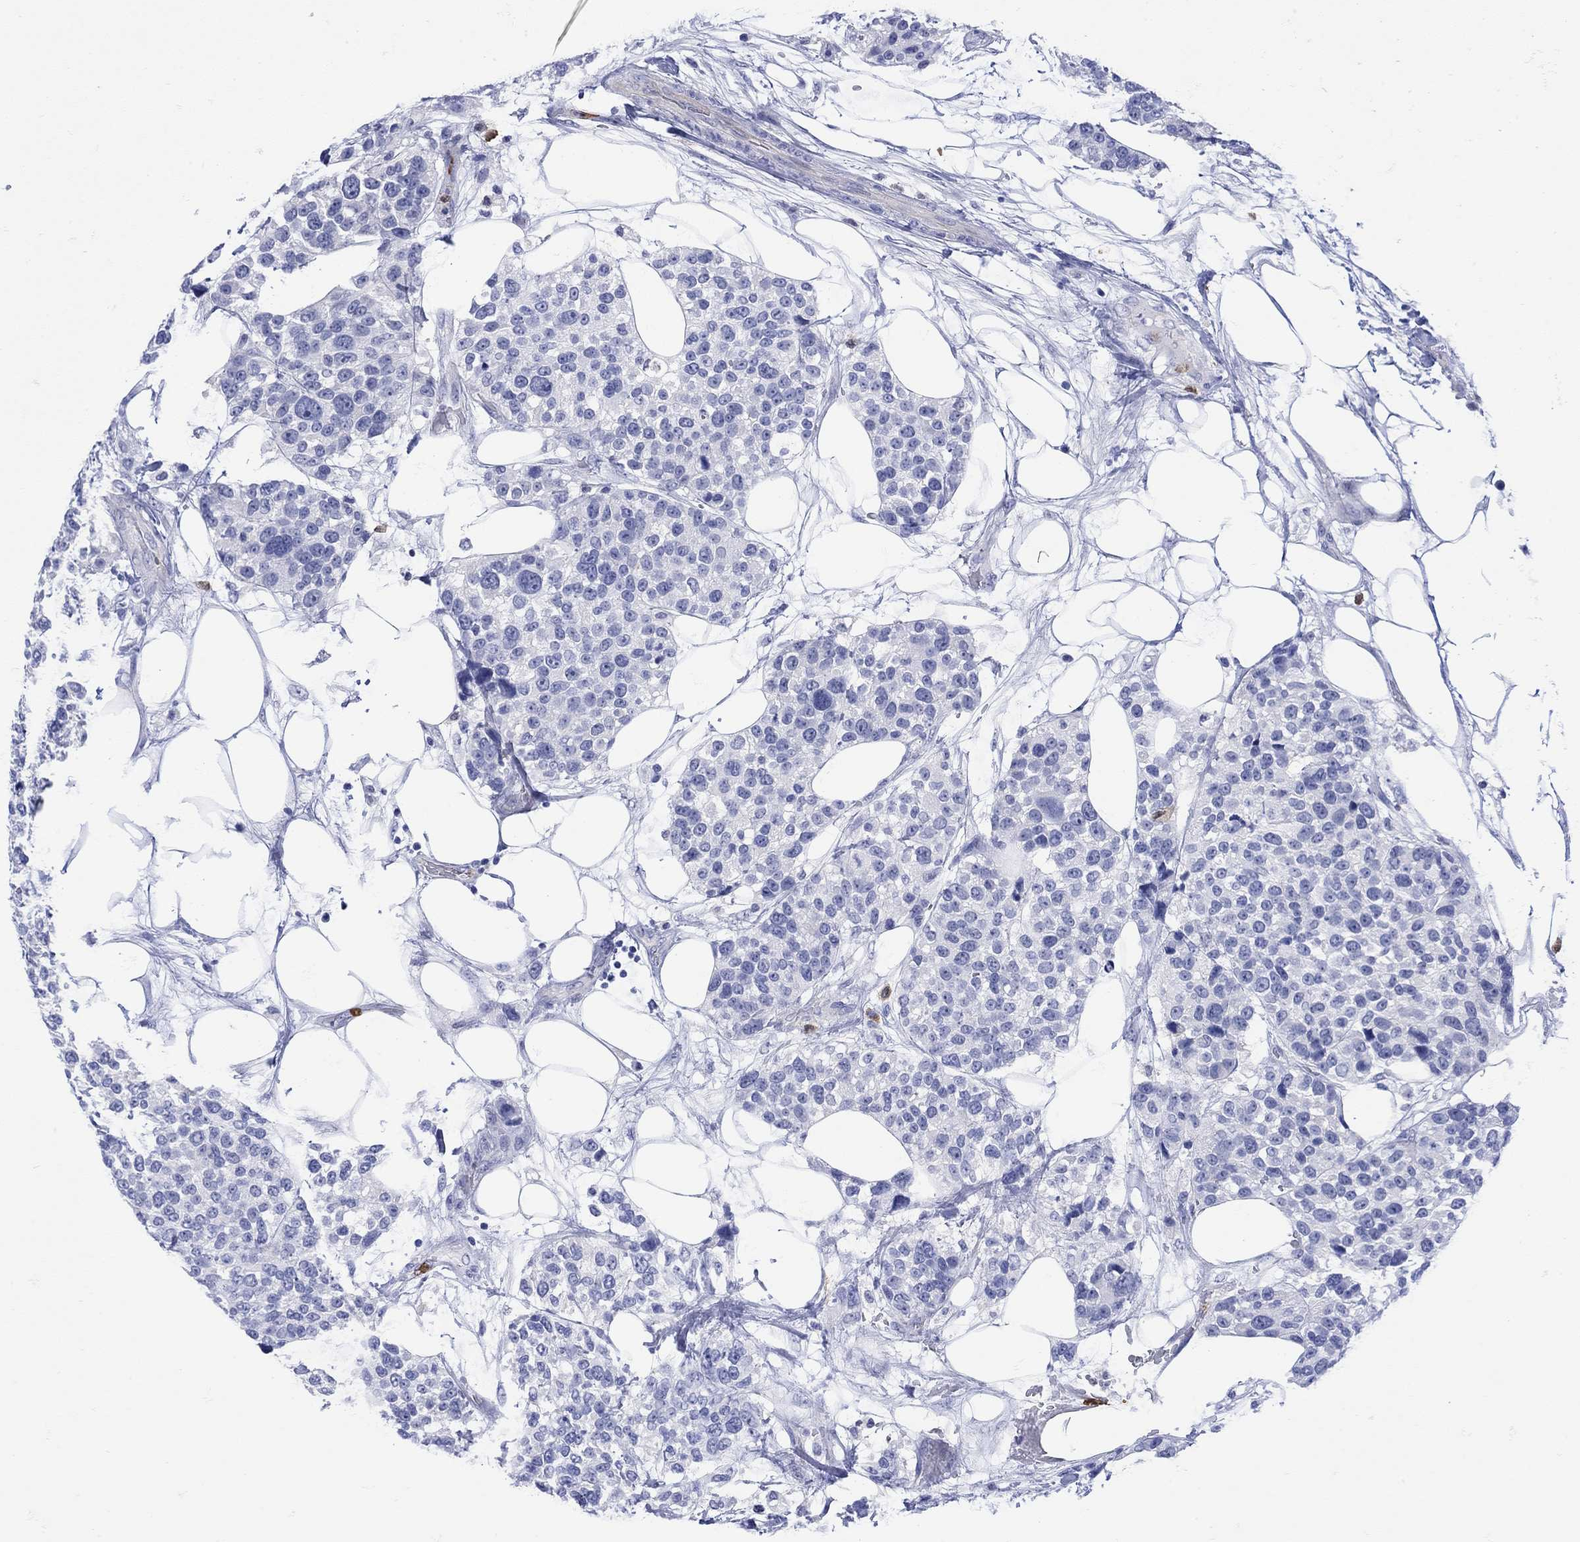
{"staining": {"intensity": "negative", "quantity": "none", "location": "none"}, "tissue": "urothelial cancer", "cell_type": "Tumor cells", "image_type": "cancer", "snomed": [{"axis": "morphology", "description": "Urothelial carcinoma, High grade"}, {"axis": "topography", "description": "Urinary bladder"}], "caption": "Immunohistochemistry histopathology image of neoplastic tissue: human urothelial cancer stained with DAB (3,3'-diaminobenzidine) shows no significant protein expression in tumor cells.", "gene": "LINGO3", "patient": {"sex": "male", "age": 77}}